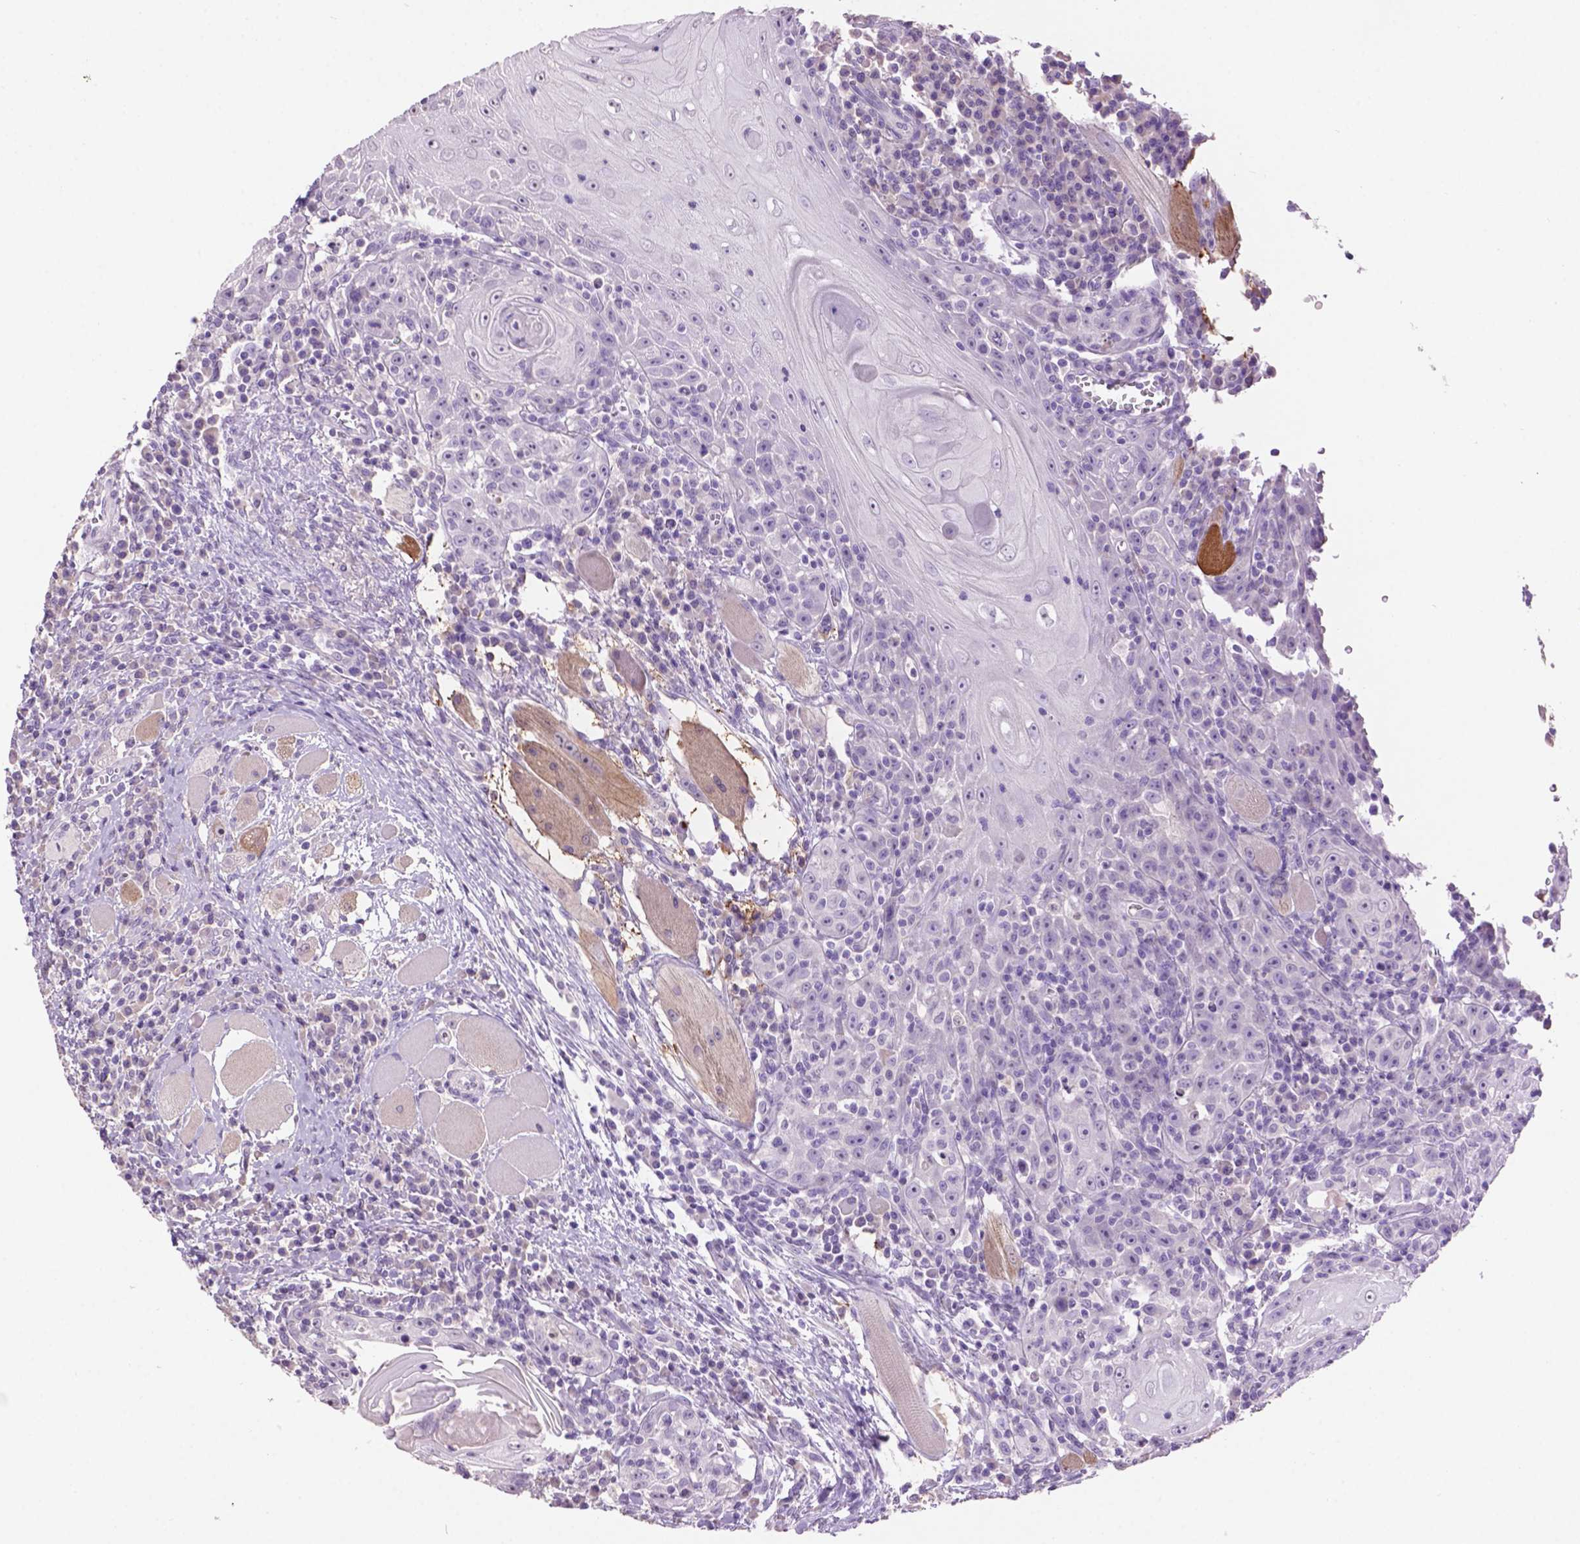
{"staining": {"intensity": "negative", "quantity": "none", "location": "none"}, "tissue": "head and neck cancer", "cell_type": "Tumor cells", "image_type": "cancer", "snomed": [{"axis": "morphology", "description": "Normal tissue, NOS"}, {"axis": "morphology", "description": "Squamous cell carcinoma, NOS"}, {"axis": "topography", "description": "Oral tissue"}, {"axis": "topography", "description": "Head-Neck"}], "caption": "This is an IHC micrograph of human head and neck cancer (squamous cell carcinoma). There is no expression in tumor cells.", "gene": "CRYBA4", "patient": {"sex": "male", "age": 52}}